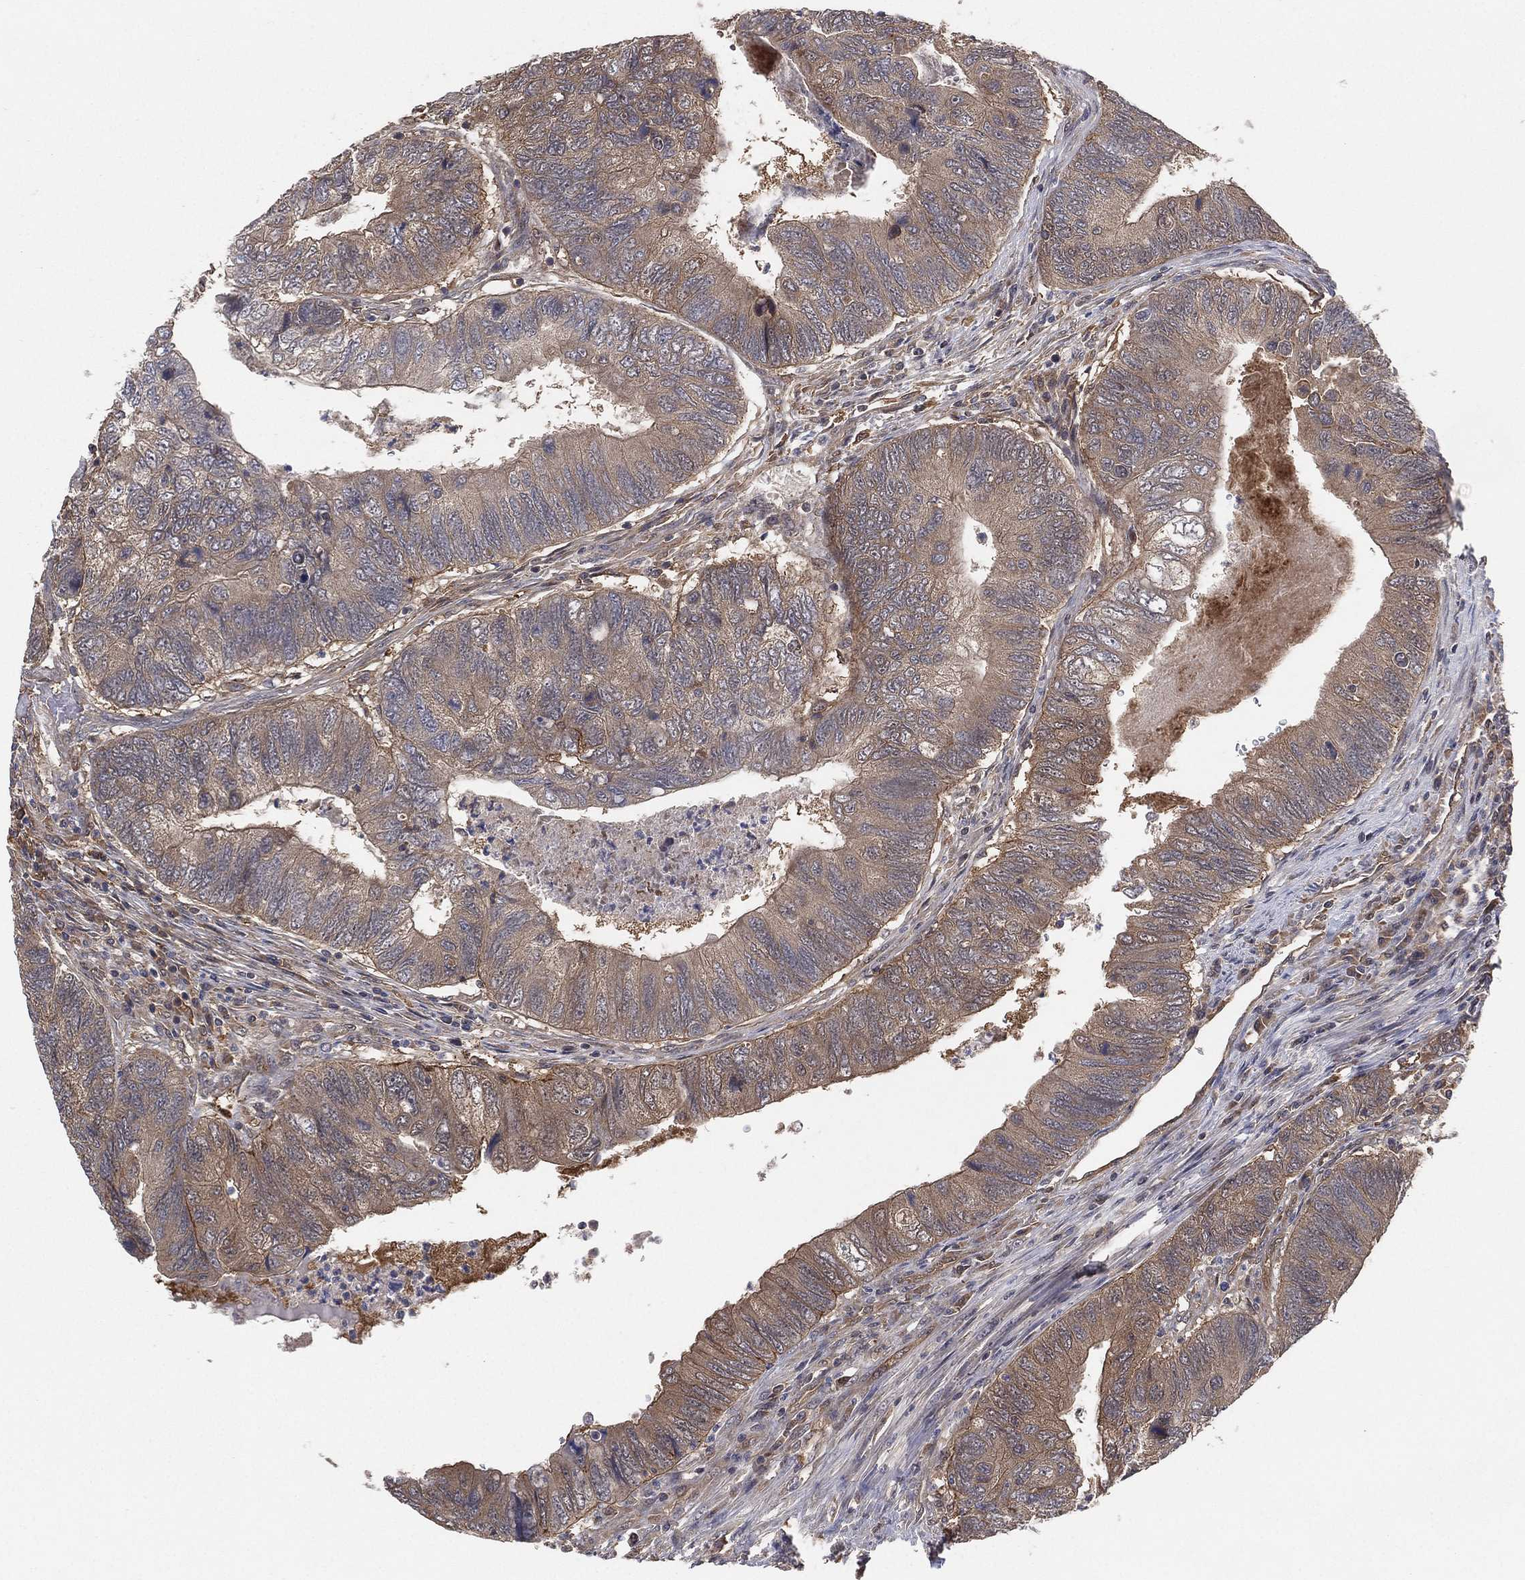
{"staining": {"intensity": "moderate", "quantity": "25%-75%", "location": "cytoplasmic/membranous"}, "tissue": "colorectal cancer", "cell_type": "Tumor cells", "image_type": "cancer", "snomed": [{"axis": "morphology", "description": "Adenocarcinoma, NOS"}, {"axis": "topography", "description": "Colon"}], "caption": "Colorectal adenocarcinoma was stained to show a protein in brown. There is medium levels of moderate cytoplasmic/membranous staining in about 25%-75% of tumor cells. (IHC, brightfield microscopy, high magnification).", "gene": "PSMG4", "patient": {"sex": "female", "age": 67}}